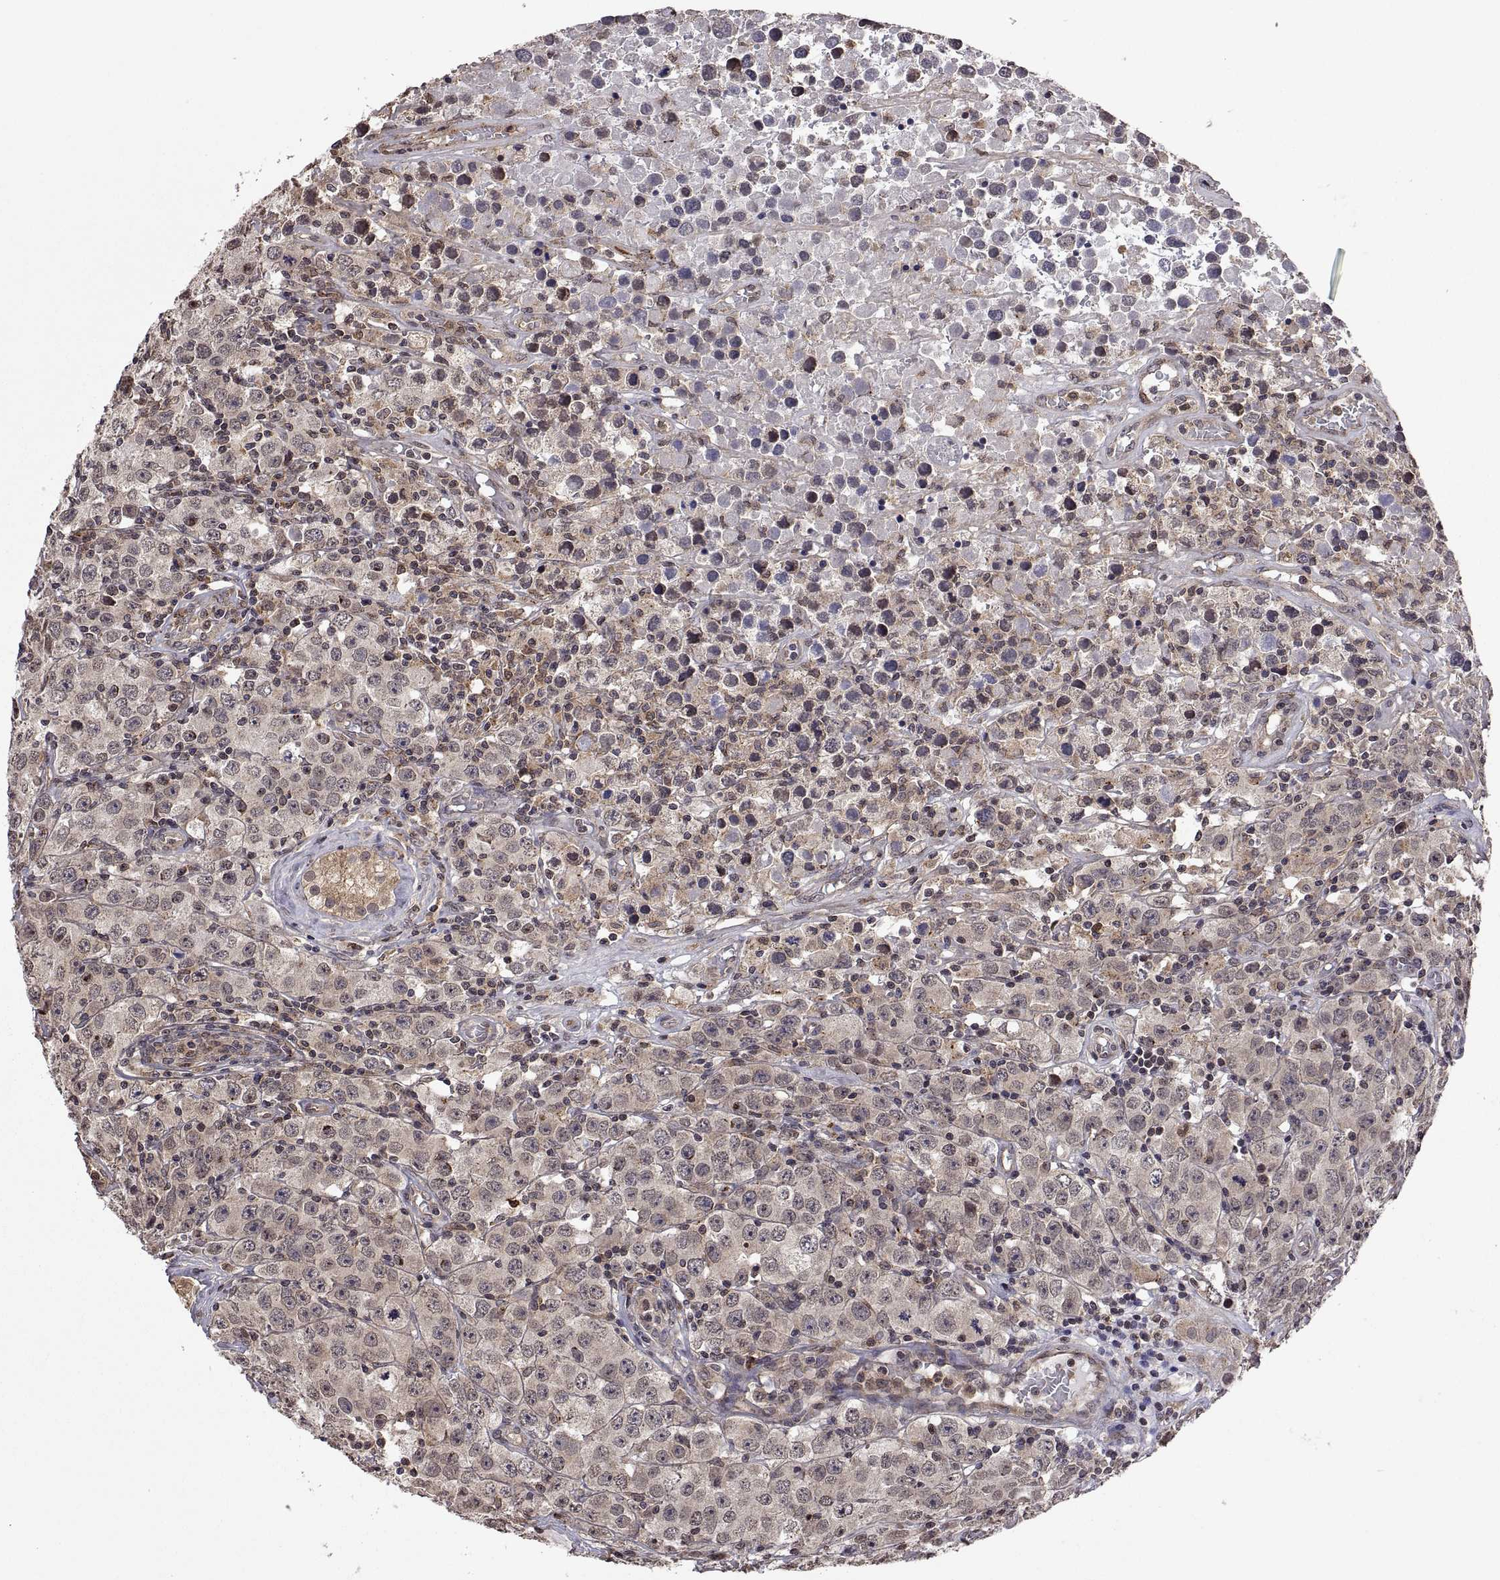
{"staining": {"intensity": "weak", "quantity": "25%-75%", "location": "cytoplasmic/membranous"}, "tissue": "testis cancer", "cell_type": "Tumor cells", "image_type": "cancer", "snomed": [{"axis": "morphology", "description": "Seminoma, NOS"}, {"axis": "topography", "description": "Testis"}], "caption": "Human testis seminoma stained with a protein marker reveals weak staining in tumor cells.", "gene": "ZNRF2", "patient": {"sex": "male", "age": 52}}